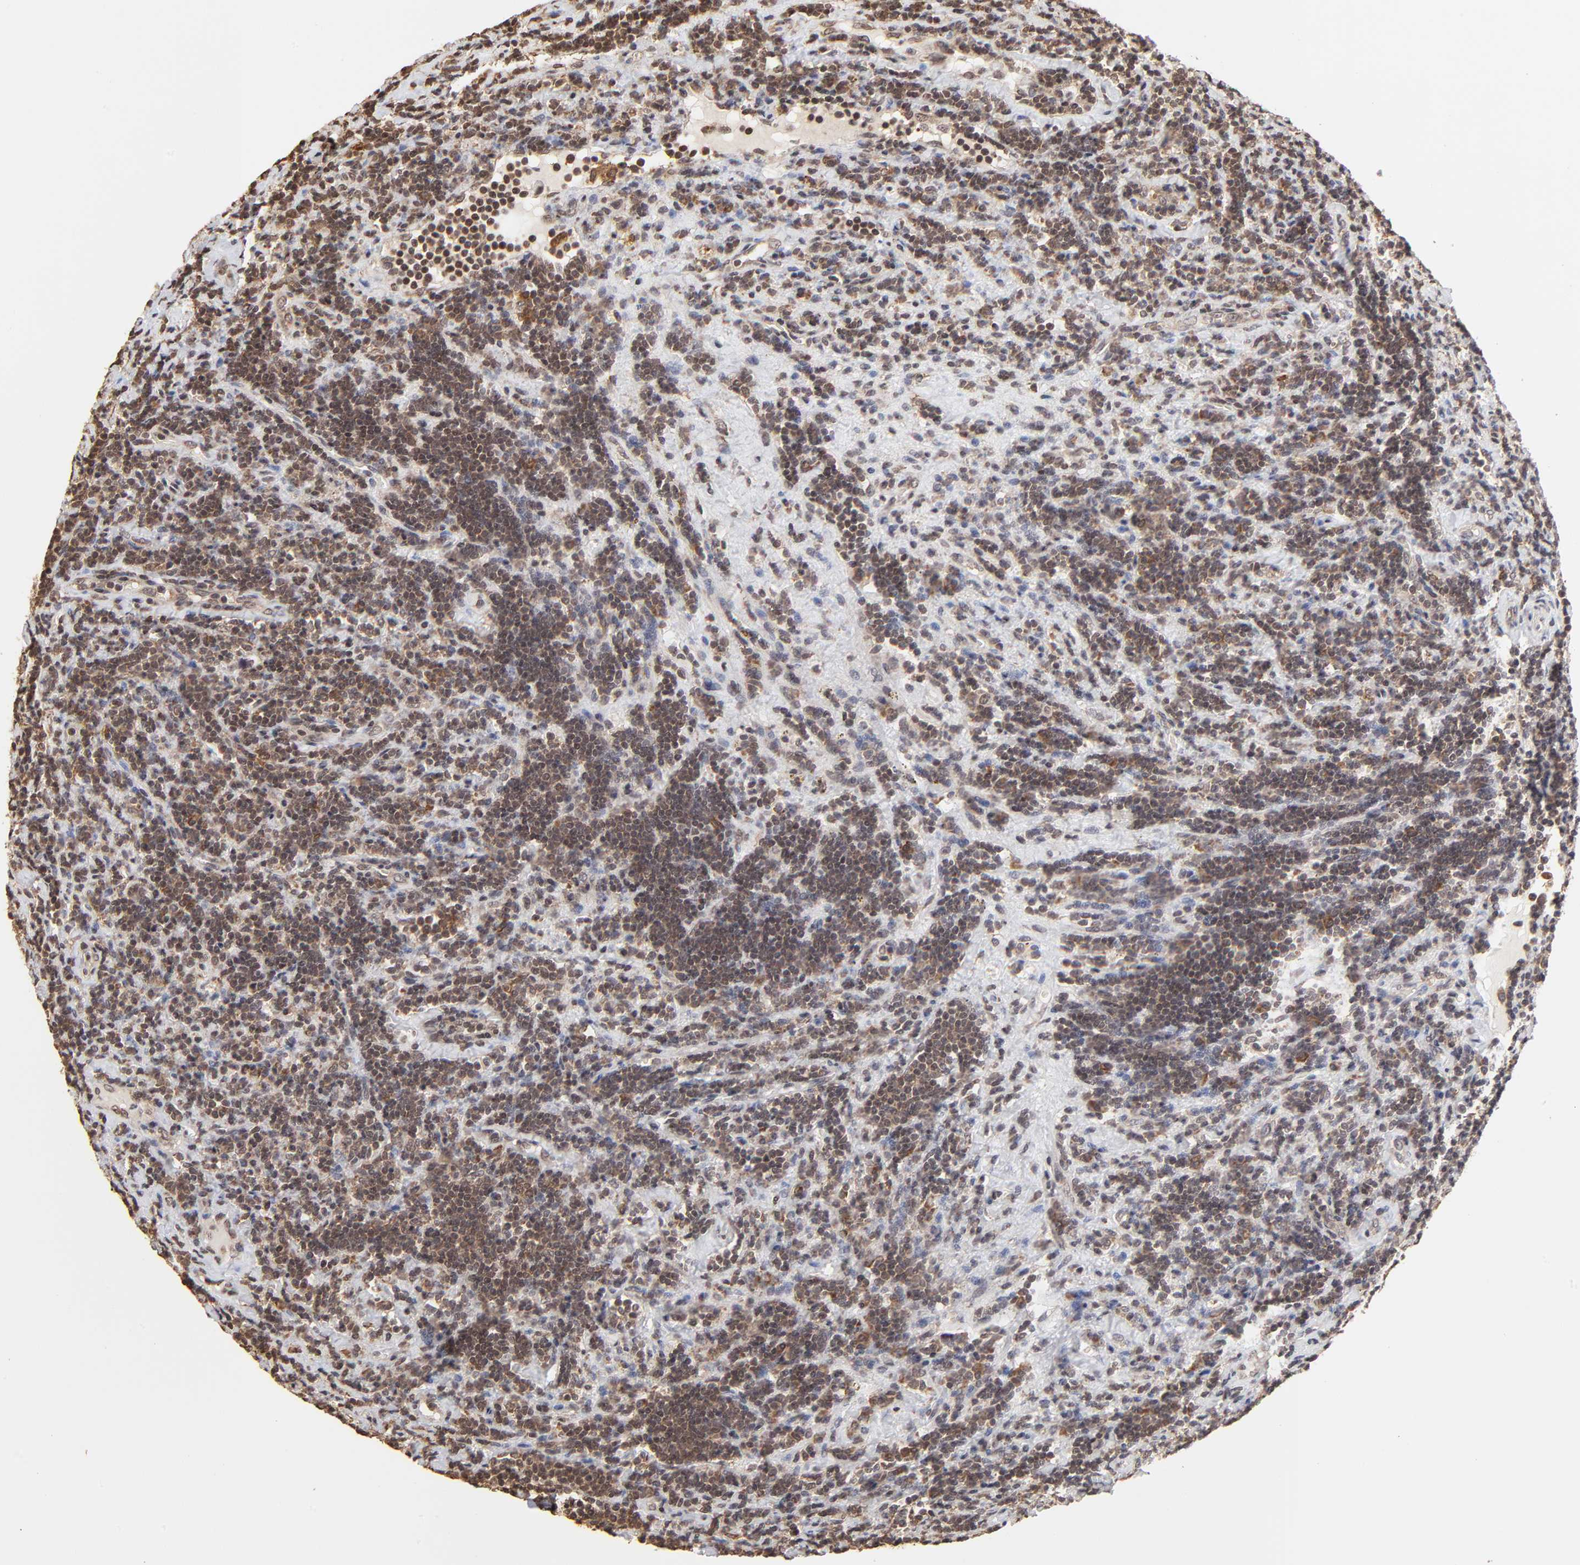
{"staining": {"intensity": "moderate", "quantity": ">75%", "location": "nuclear"}, "tissue": "lymphoma", "cell_type": "Tumor cells", "image_type": "cancer", "snomed": [{"axis": "morphology", "description": "Malignant lymphoma, non-Hodgkin's type, Low grade"}, {"axis": "topography", "description": "Lymph node"}], "caption": "Low-grade malignant lymphoma, non-Hodgkin's type tissue reveals moderate nuclear staining in about >75% of tumor cells, visualized by immunohistochemistry. (Brightfield microscopy of DAB IHC at high magnification).", "gene": "BRPF1", "patient": {"sex": "male", "age": 70}}